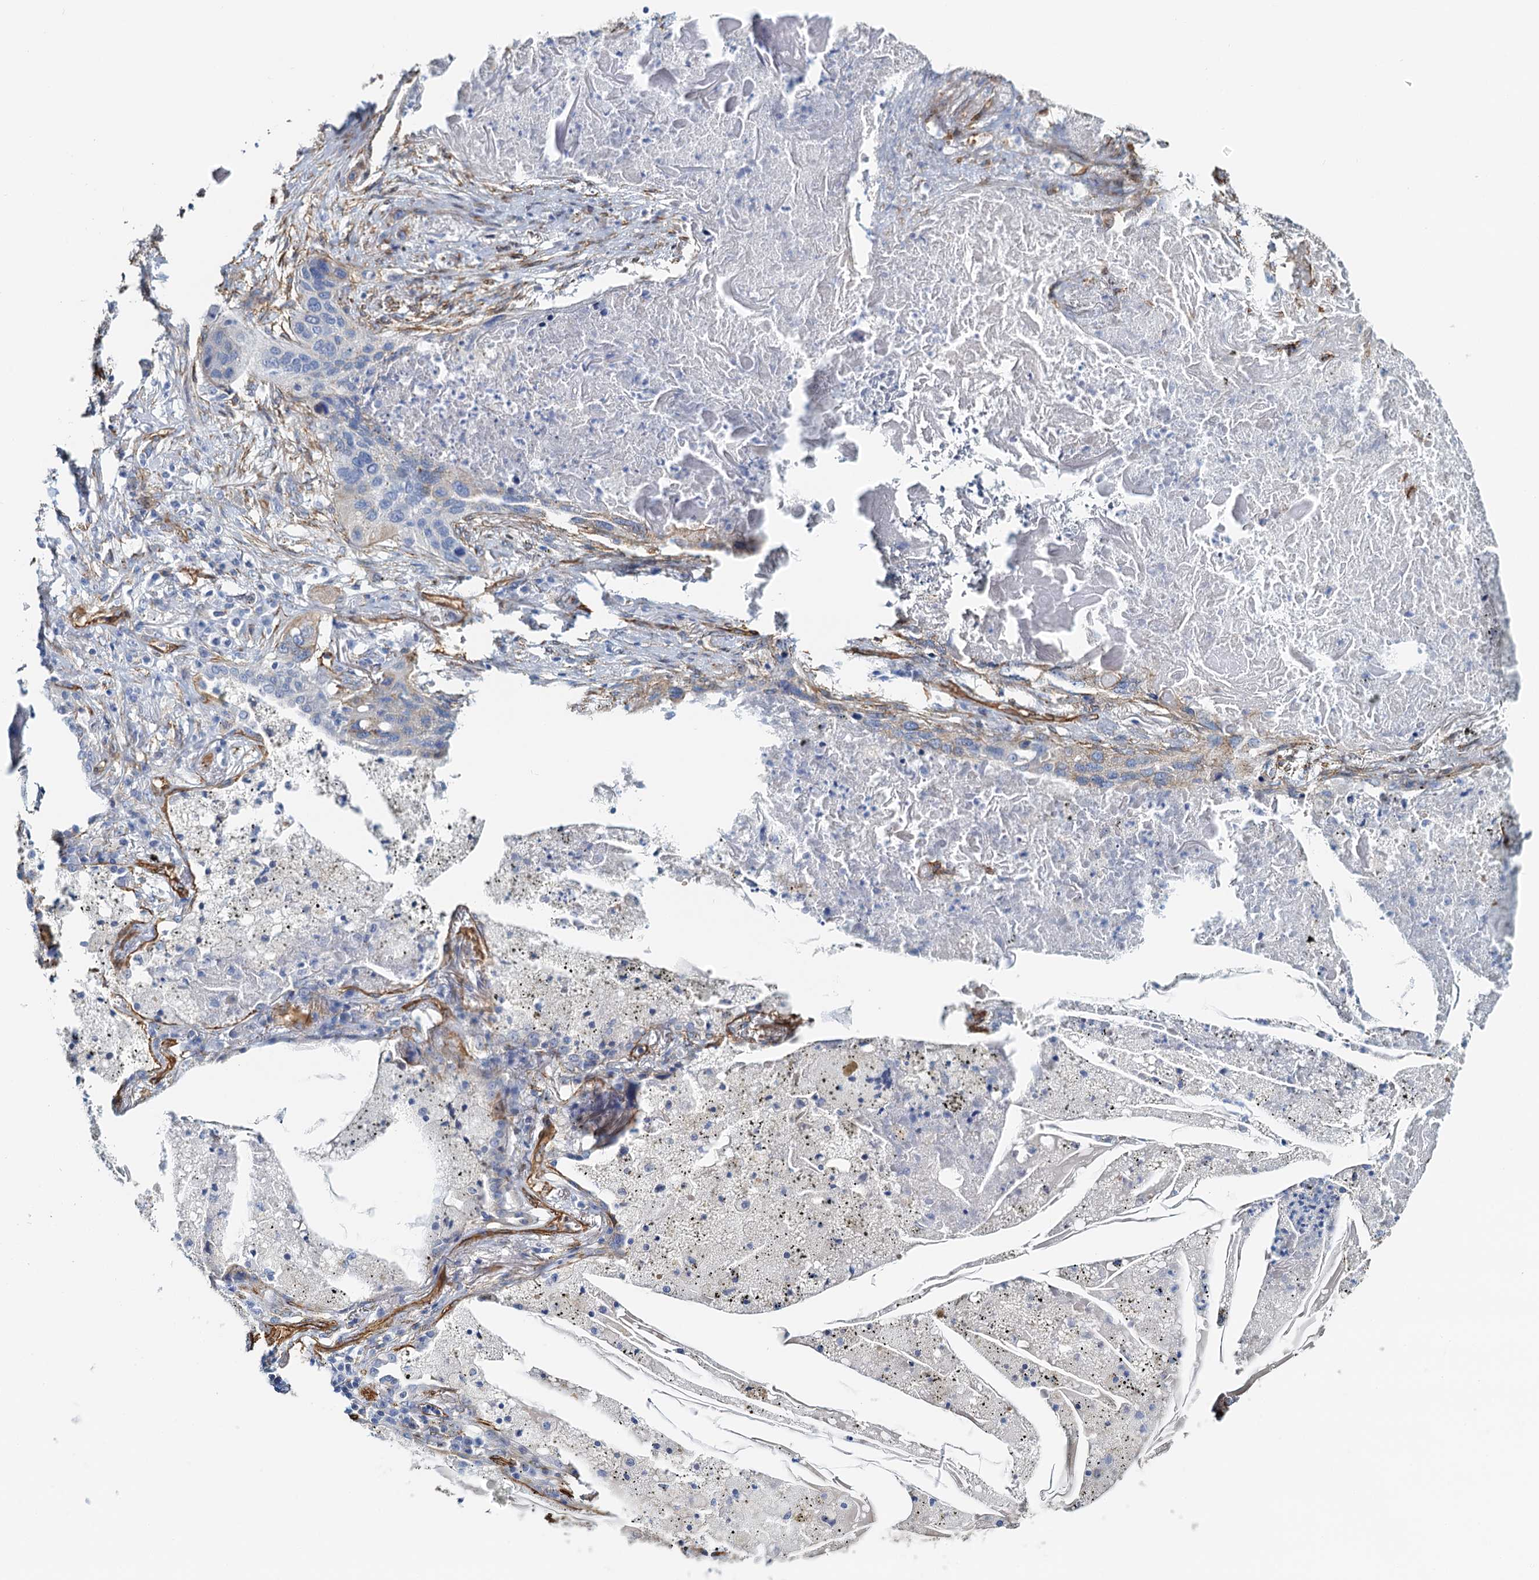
{"staining": {"intensity": "negative", "quantity": "none", "location": "none"}, "tissue": "lung cancer", "cell_type": "Tumor cells", "image_type": "cancer", "snomed": [{"axis": "morphology", "description": "Squamous cell carcinoma, NOS"}, {"axis": "topography", "description": "Lung"}], "caption": "Lung cancer stained for a protein using immunohistochemistry (IHC) shows no positivity tumor cells.", "gene": "DGKG", "patient": {"sex": "female", "age": 63}}